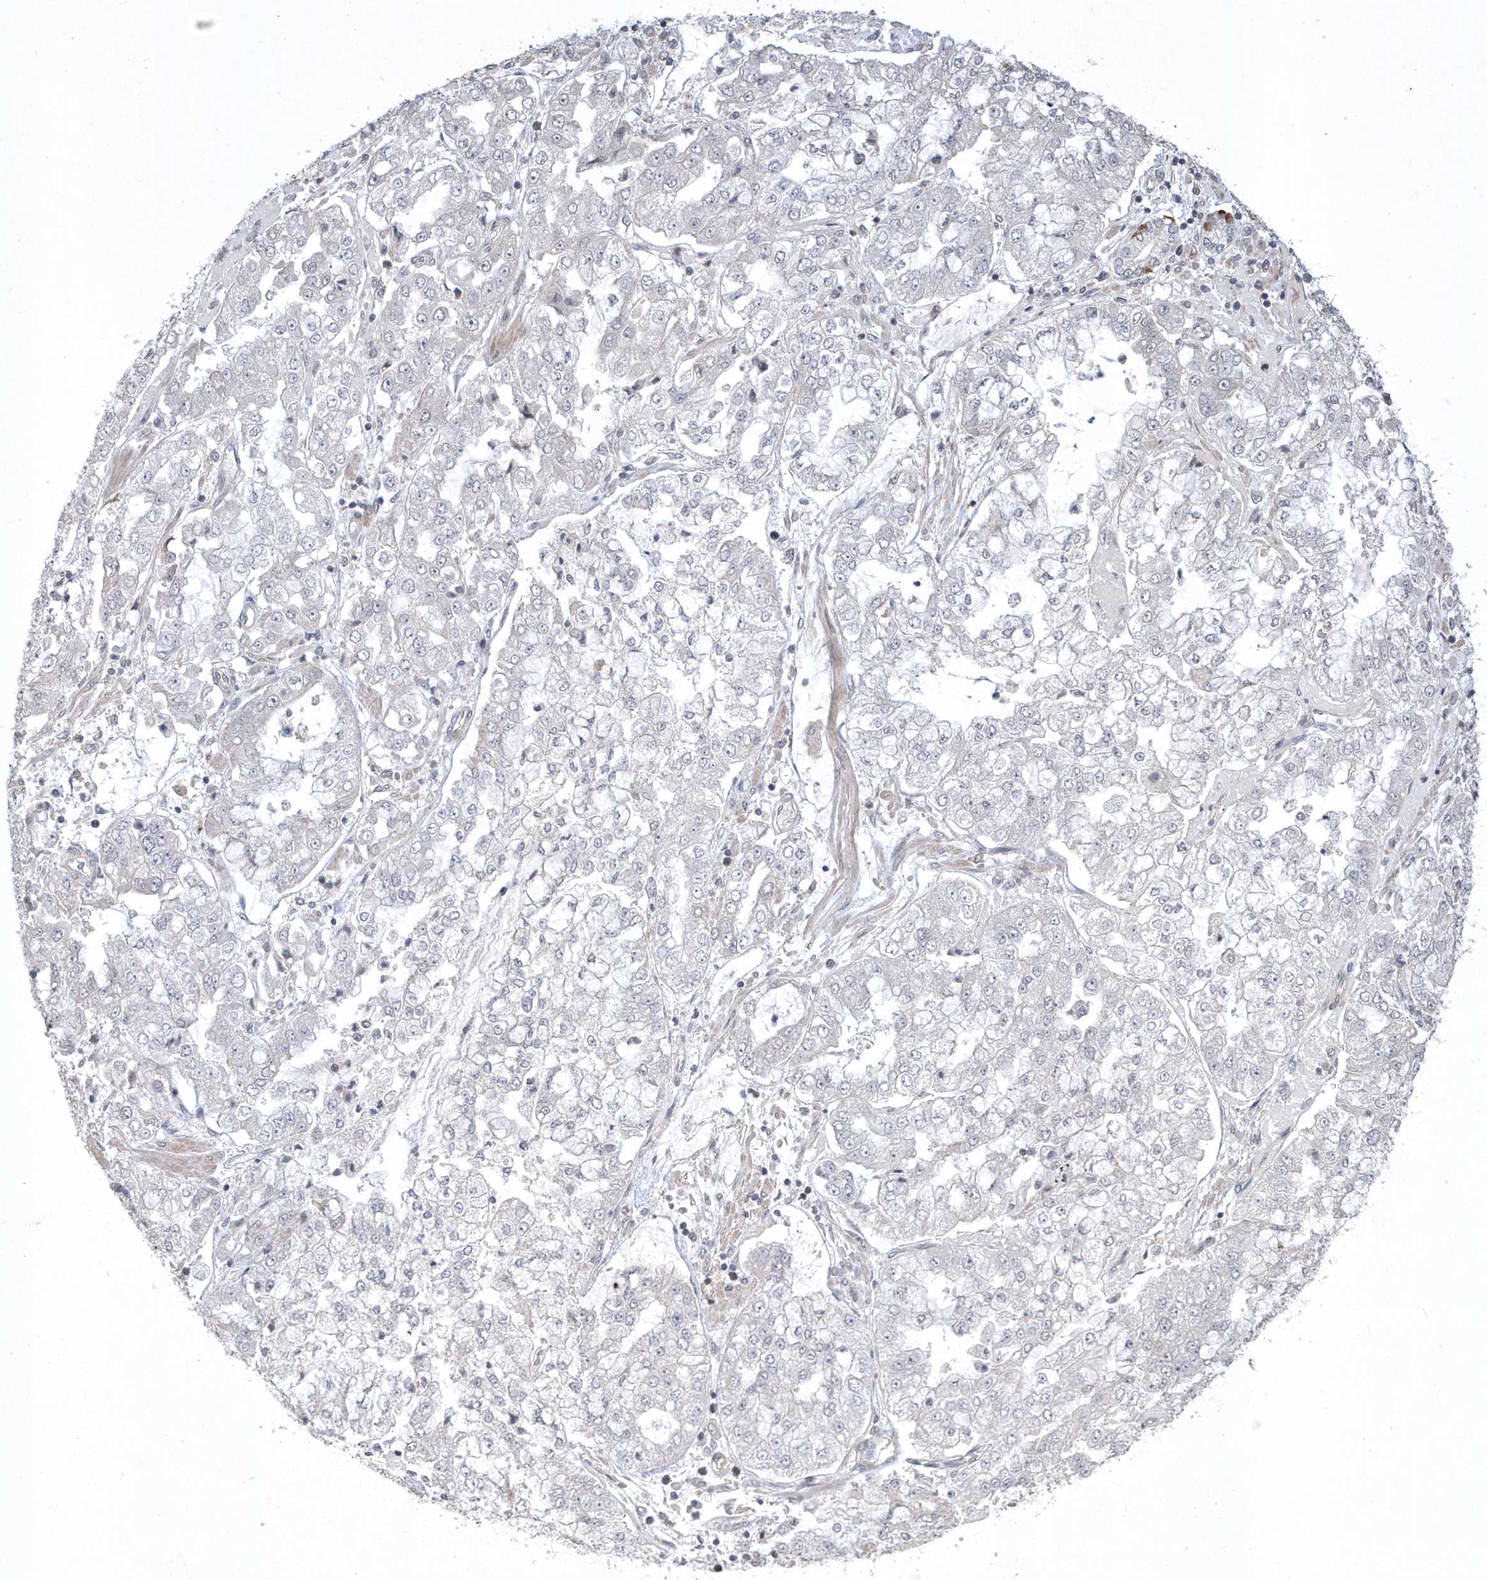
{"staining": {"intensity": "negative", "quantity": "none", "location": "none"}, "tissue": "stomach cancer", "cell_type": "Tumor cells", "image_type": "cancer", "snomed": [{"axis": "morphology", "description": "Adenocarcinoma, NOS"}, {"axis": "topography", "description": "Stomach"}], "caption": "Micrograph shows no significant protein staining in tumor cells of stomach cancer. (DAB immunohistochemistry (IHC), high magnification).", "gene": "TSPEAR", "patient": {"sex": "male", "age": 76}}